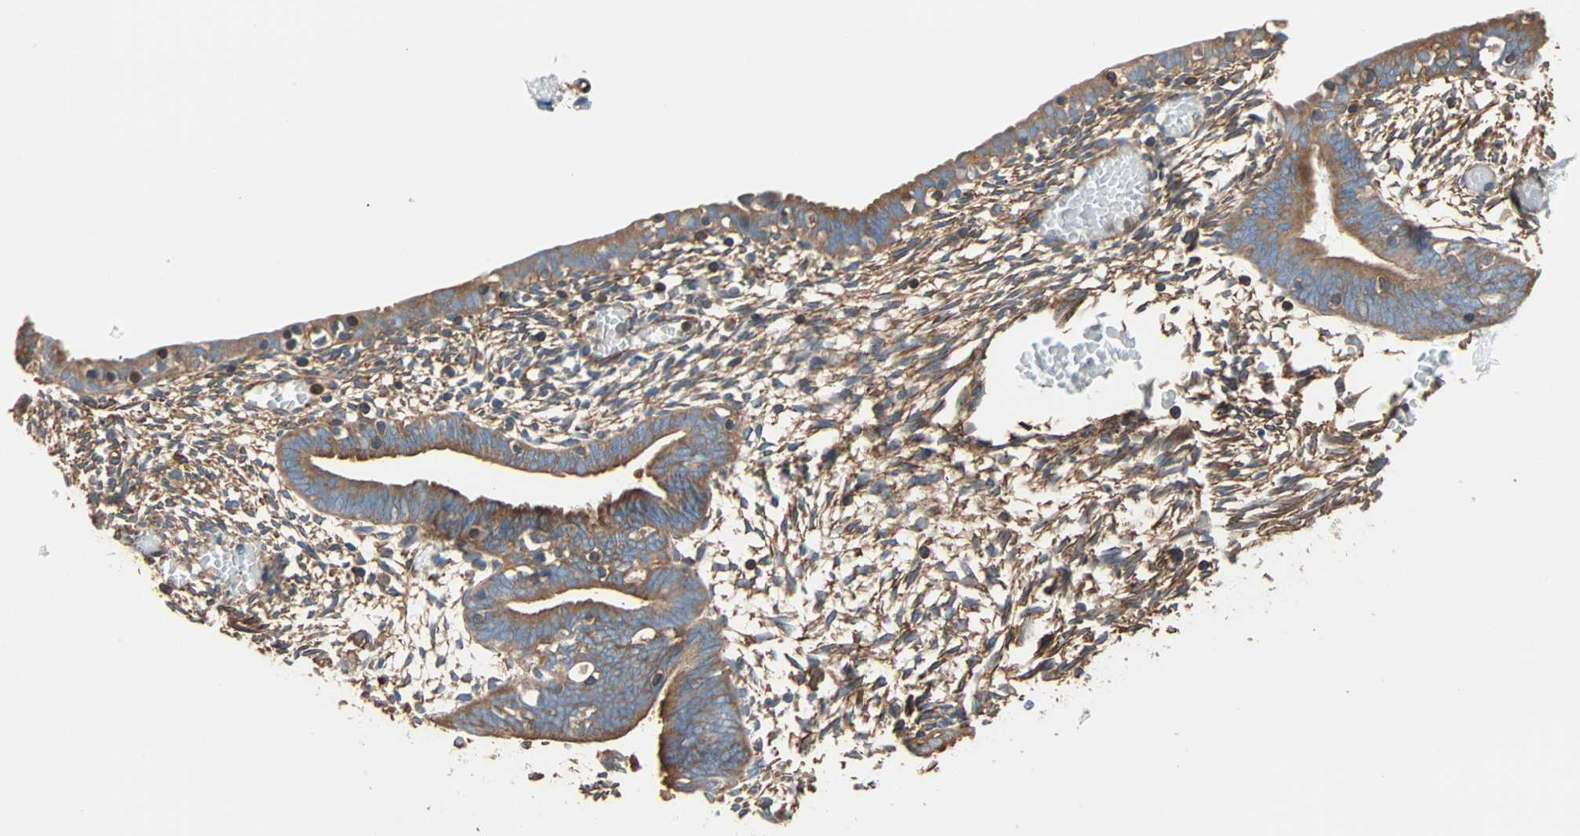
{"staining": {"intensity": "moderate", "quantity": "25%-75%", "location": "cytoplasmic/membranous"}, "tissue": "endometrium", "cell_type": "Cells in endometrial stroma", "image_type": "normal", "snomed": [{"axis": "morphology", "description": "Normal tissue, NOS"}, {"axis": "morphology", "description": "Atrophy, NOS"}, {"axis": "topography", "description": "Uterus"}, {"axis": "topography", "description": "Endometrium"}], "caption": "DAB immunohistochemical staining of normal human endometrium reveals moderate cytoplasmic/membranous protein positivity in about 25%-75% of cells in endometrial stroma.", "gene": "GALNT10", "patient": {"sex": "female", "age": 68}}